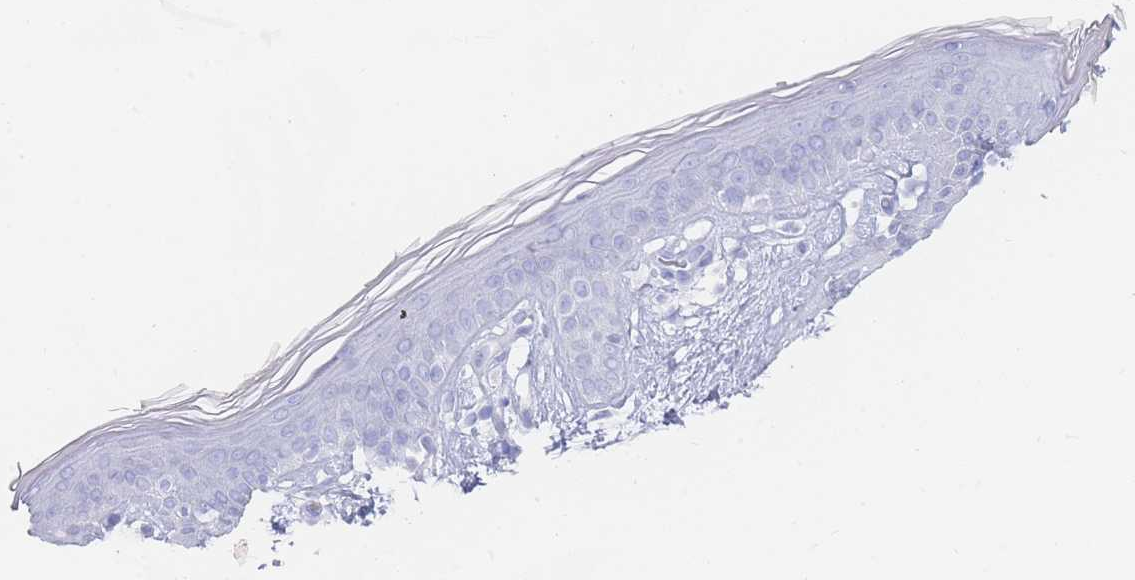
{"staining": {"intensity": "negative", "quantity": "none", "location": "none"}, "tissue": "skin", "cell_type": "Fibroblasts", "image_type": "normal", "snomed": [{"axis": "morphology", "description": "Normal tissue, NOS"}, {"axis": "topography", "description": "Skin"}], "caption": "Image shows no significant protein positivity in fibroblasts of benign skin. Nuclei are stained in blue.", "gene": "LRRC37A2", "patient": {"sex": "female", "age": 34}}